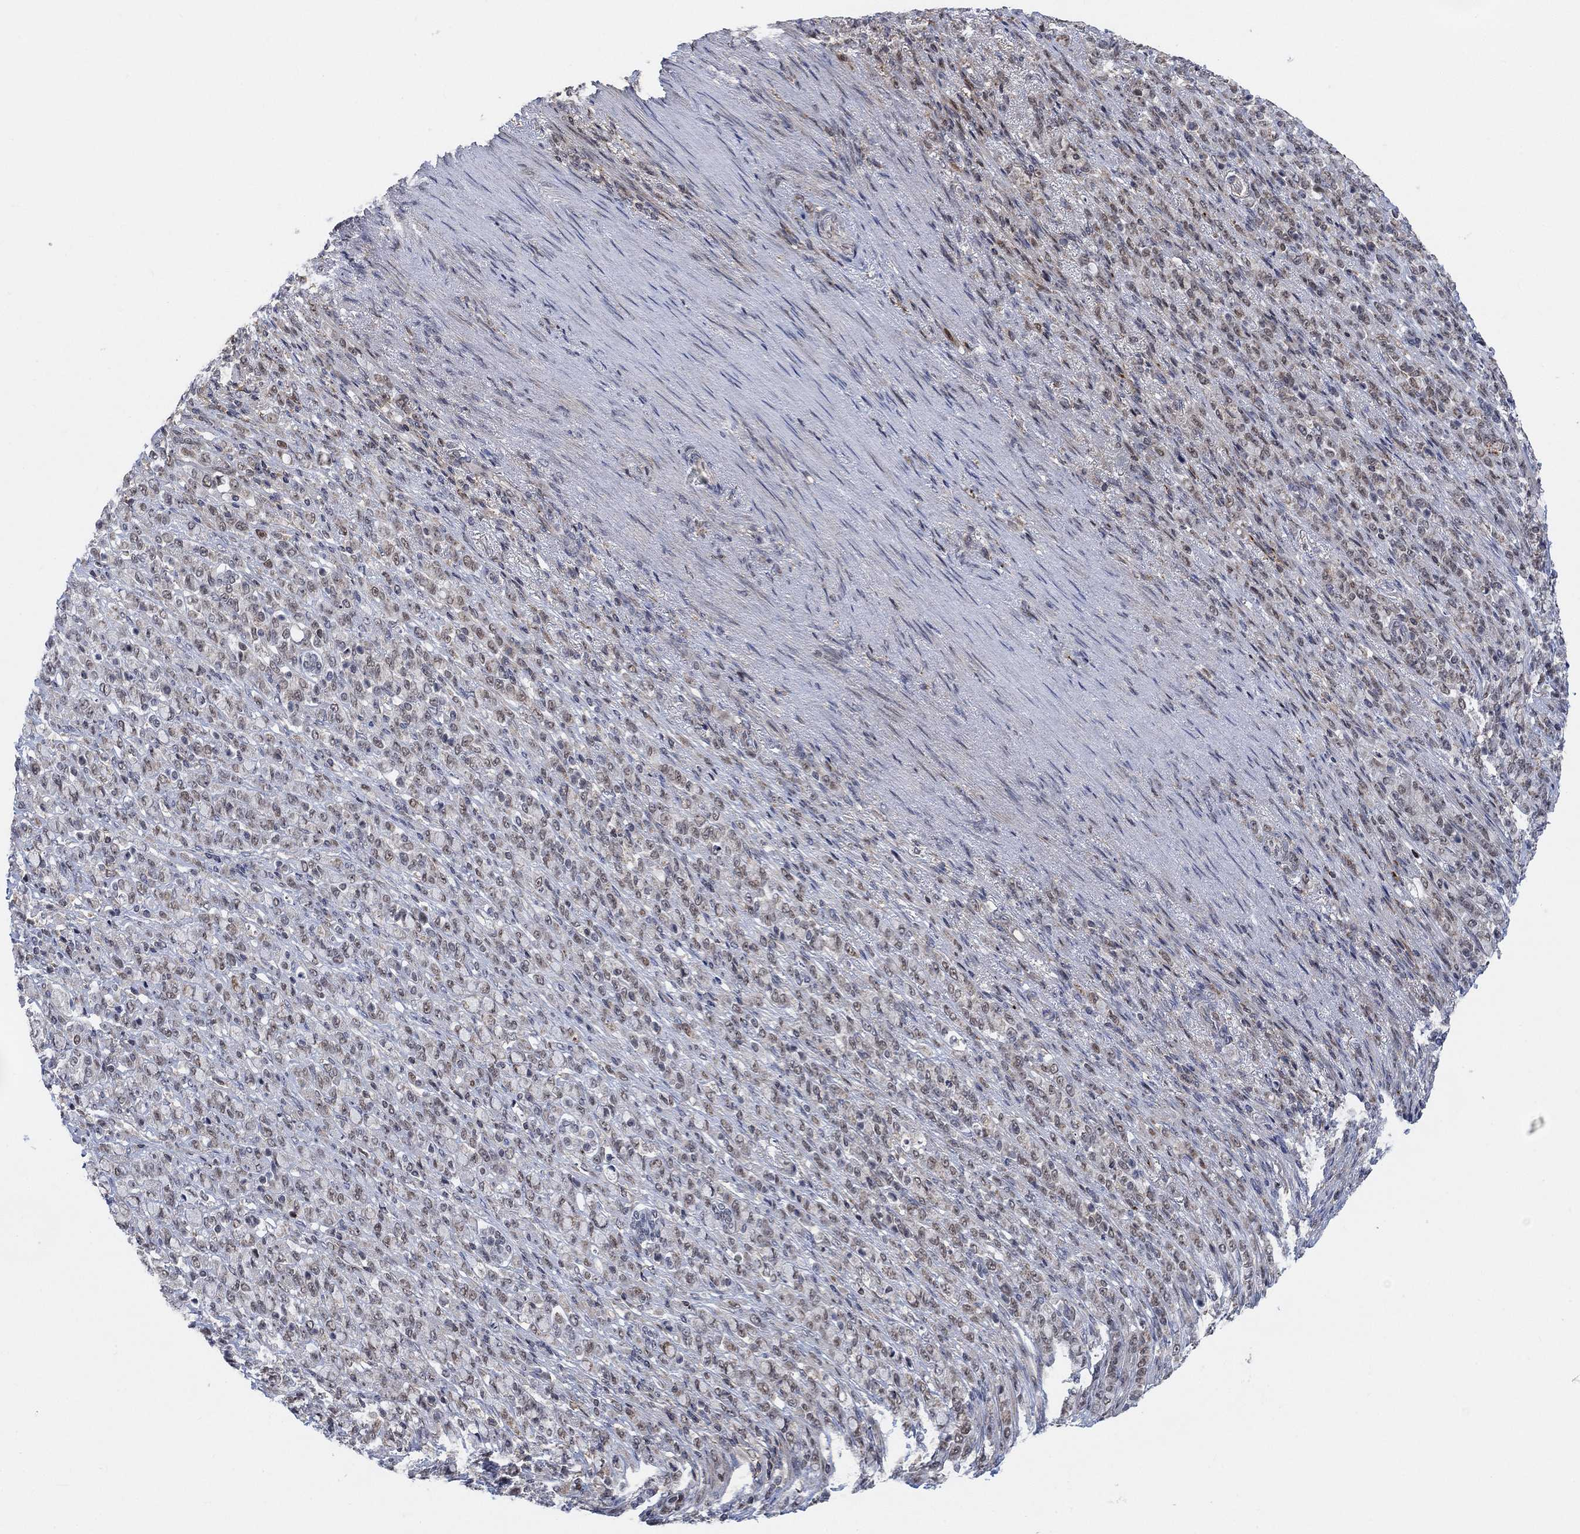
{"staining": {"intensity": "weak", "quantity": "<25%", "location": "nuclear"}, "tissue": "stomach cancer", "cell_type": "Tumor cells", "image_type": "cancer", "snomed": [{"axis": "morphology", "description": "Normal tissue, NOS"}, {"axis": "morphology", "description": "Adenocarcinoma, NOS"}, {"axis": "topography", "description": "Stomach"}], "caption": "Immunohistochemical staining of human stomach adenocarcinoma reveals no significant expression in tumor cells.", "gene": "PWWP2B", "patient": {"sex": "female", "age": 79}}